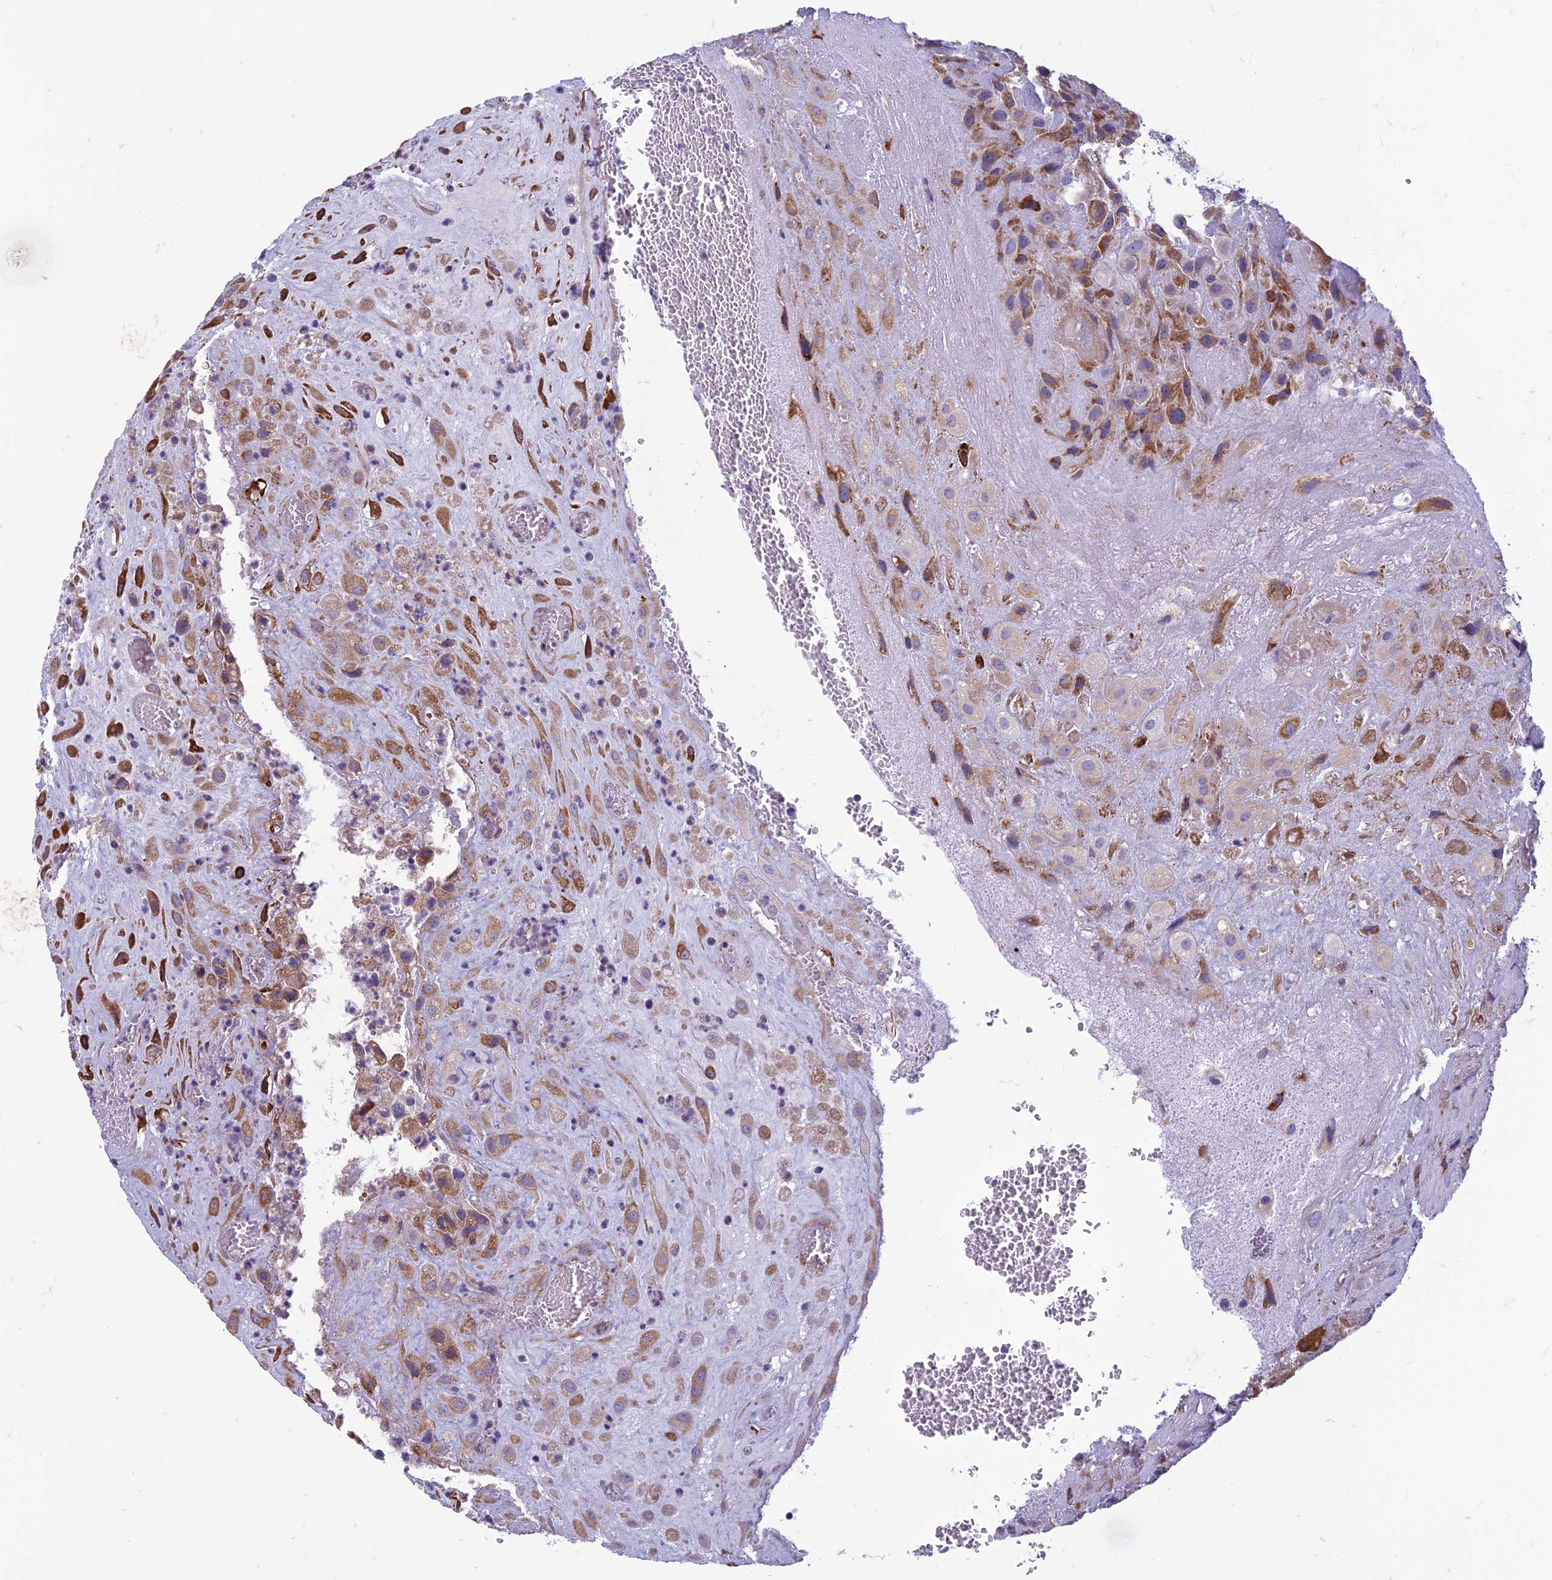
{"staining": {"intensity": "moderate", "quantity": "<25%", "location": "cytoplasmic/membranous"}, "tissue": "placenta", "cell_type": "Decidual cells", "image_type": "normal", "snomed": [{"axis": "morphology", "description": "Normal tissue, NOS"}, {"axis": "topography", "description": "Placenta"}], "caption": "A high-resolution image shows immunohistochemistry (IHC) staining of normal placenta, which displays moderate cytoplasmic/membranous expression in approximately <25% of decidual cells.", "gene": "CENATAC", "patient": {"sex": "female", "age": 35}}